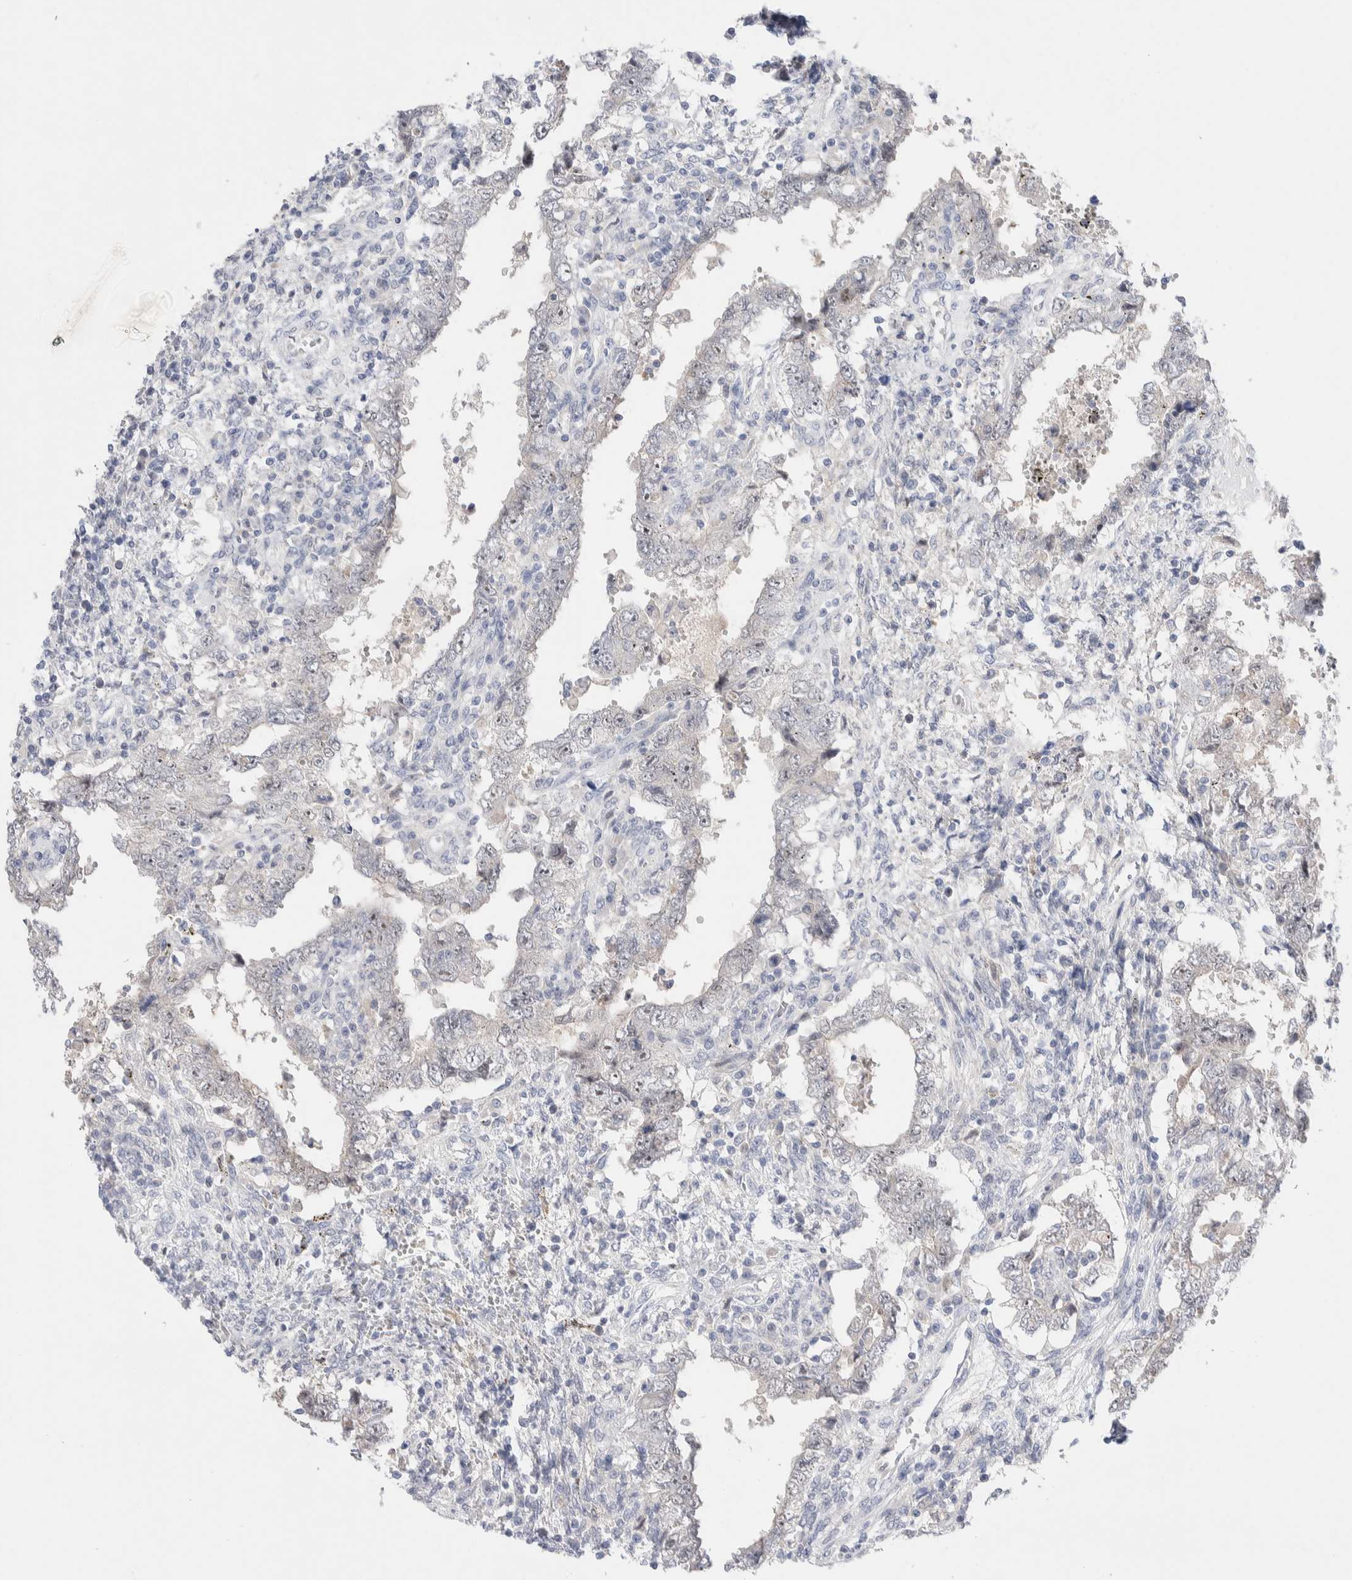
{"staining": {"intensity": "negative", "quantity": "none", "location": "none"}, "tissue": "testis cancer", "cell_type": "Tumor cells", "image_type": "cancer", "snomed": [{"axis": "morphology", "description": "Carcinoma, Embryonal, NOS"}, {"axis": "topography", "description": "Testis"}], "caption": "A micrograph of testis embryonal carcinoma stained for a protein shows no brown staining in tumor cells.", "gene": "DNAJB6", "patient": {"sex": "male", "age": 26}}